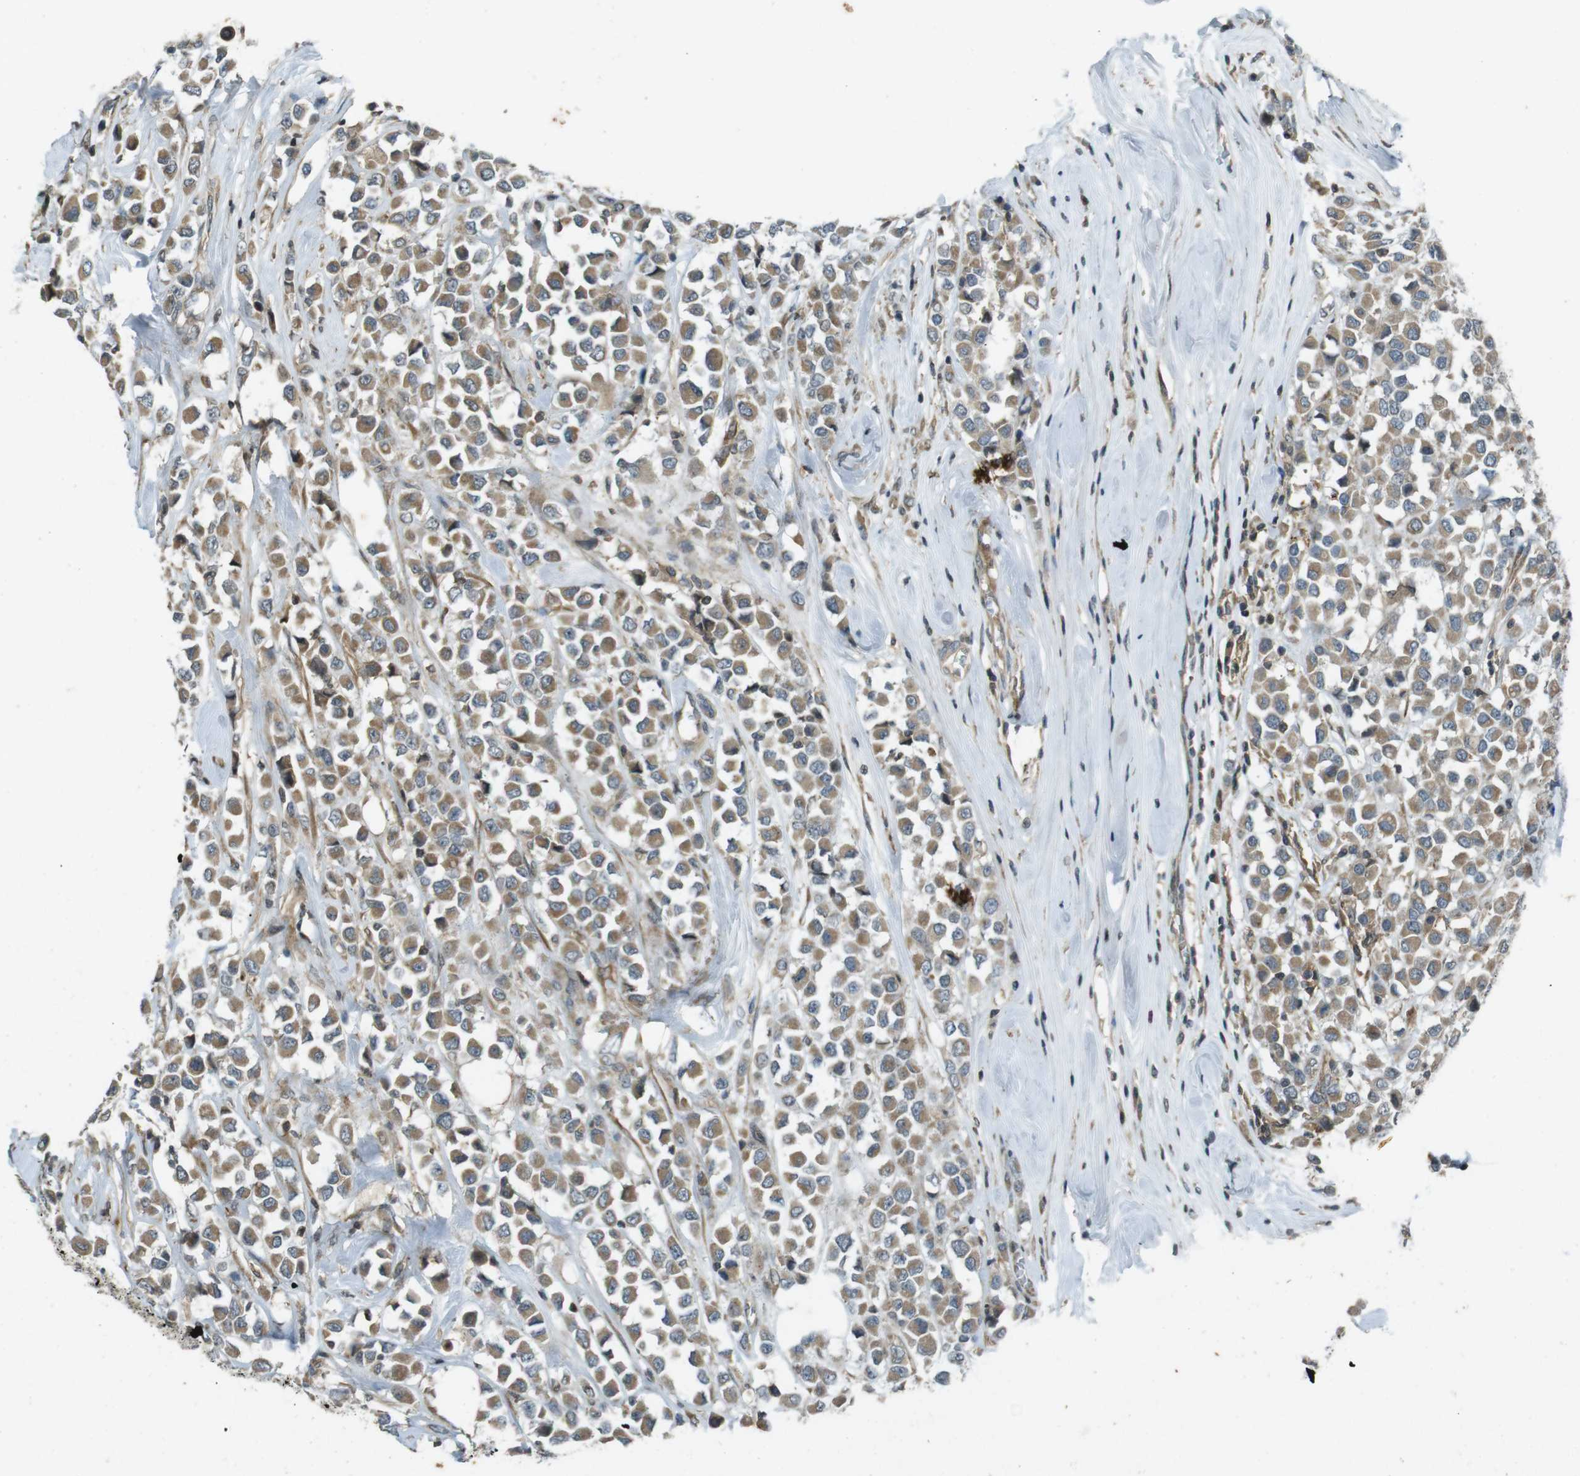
{"staining": {"intensity": "moderate", "quantity": ">75%", "location": "cytoplasmic/membranous"}, "tissue": "breast cancer", "cell_type": "Tumor cells", "image_type": "cancer", "snomed": [{"axis": "morphology", "description": "Duct carcinoma"}, {"axis": "topography", "description": "Breast"}], "caption": "Immunohistochemistry photomicrograph of neoplastic tissue: human breast cancer stained using IHC shows medium levels of moderate protein expression localized specifically in the cytoplasmic/membranous of tumor cells, appearing as a cytoplasmic/membranous brown color.", "gene": "ZYX", "patient": {"sex": "female", "age": 61}}